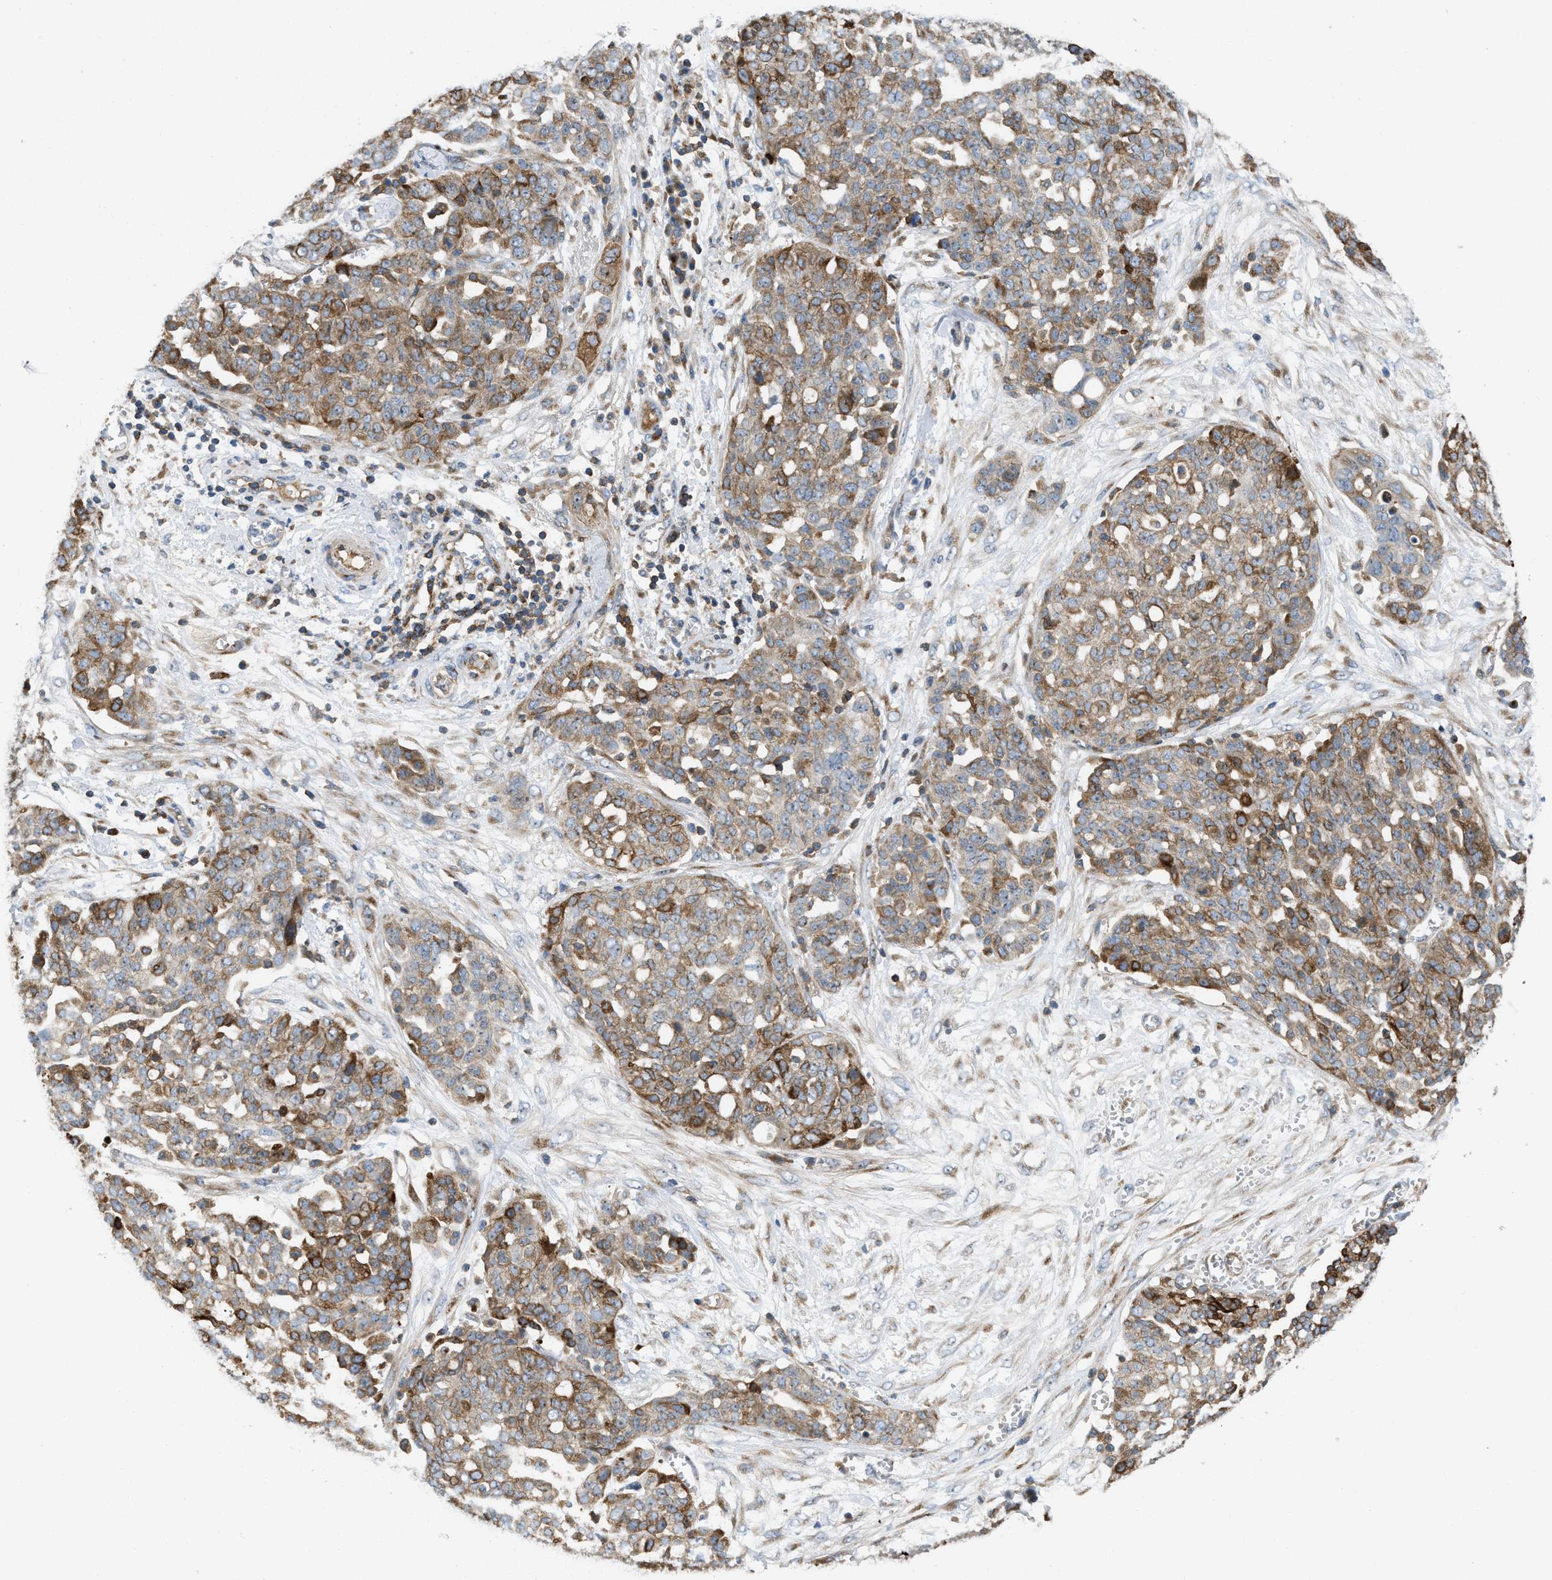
{"staining": {"intensity": "moderate", "quantity": ">75%", "location": "cytoplasmic/membranous"}, "tissue": "ovarian cancer", "cell_type": "Tumor cells", "image_type": "cancer", "snomed": [{"axis": "morphology", "description": "Cystadenocarcinoma, serous, NOS"}, {"axis": "topography", "description": "Soft tissue"}, {"axis": "topography", "description": "Ovary"}], "caption": "High-power microscopy captured an IHC image of ovarian serous cystadenocarcinoma, revealing moderate cytoplasmic/membranous positivity in about >75% of tumor cells.", "gene": "DIPK1A", "patient": {"sex": "female", "age": 57}}